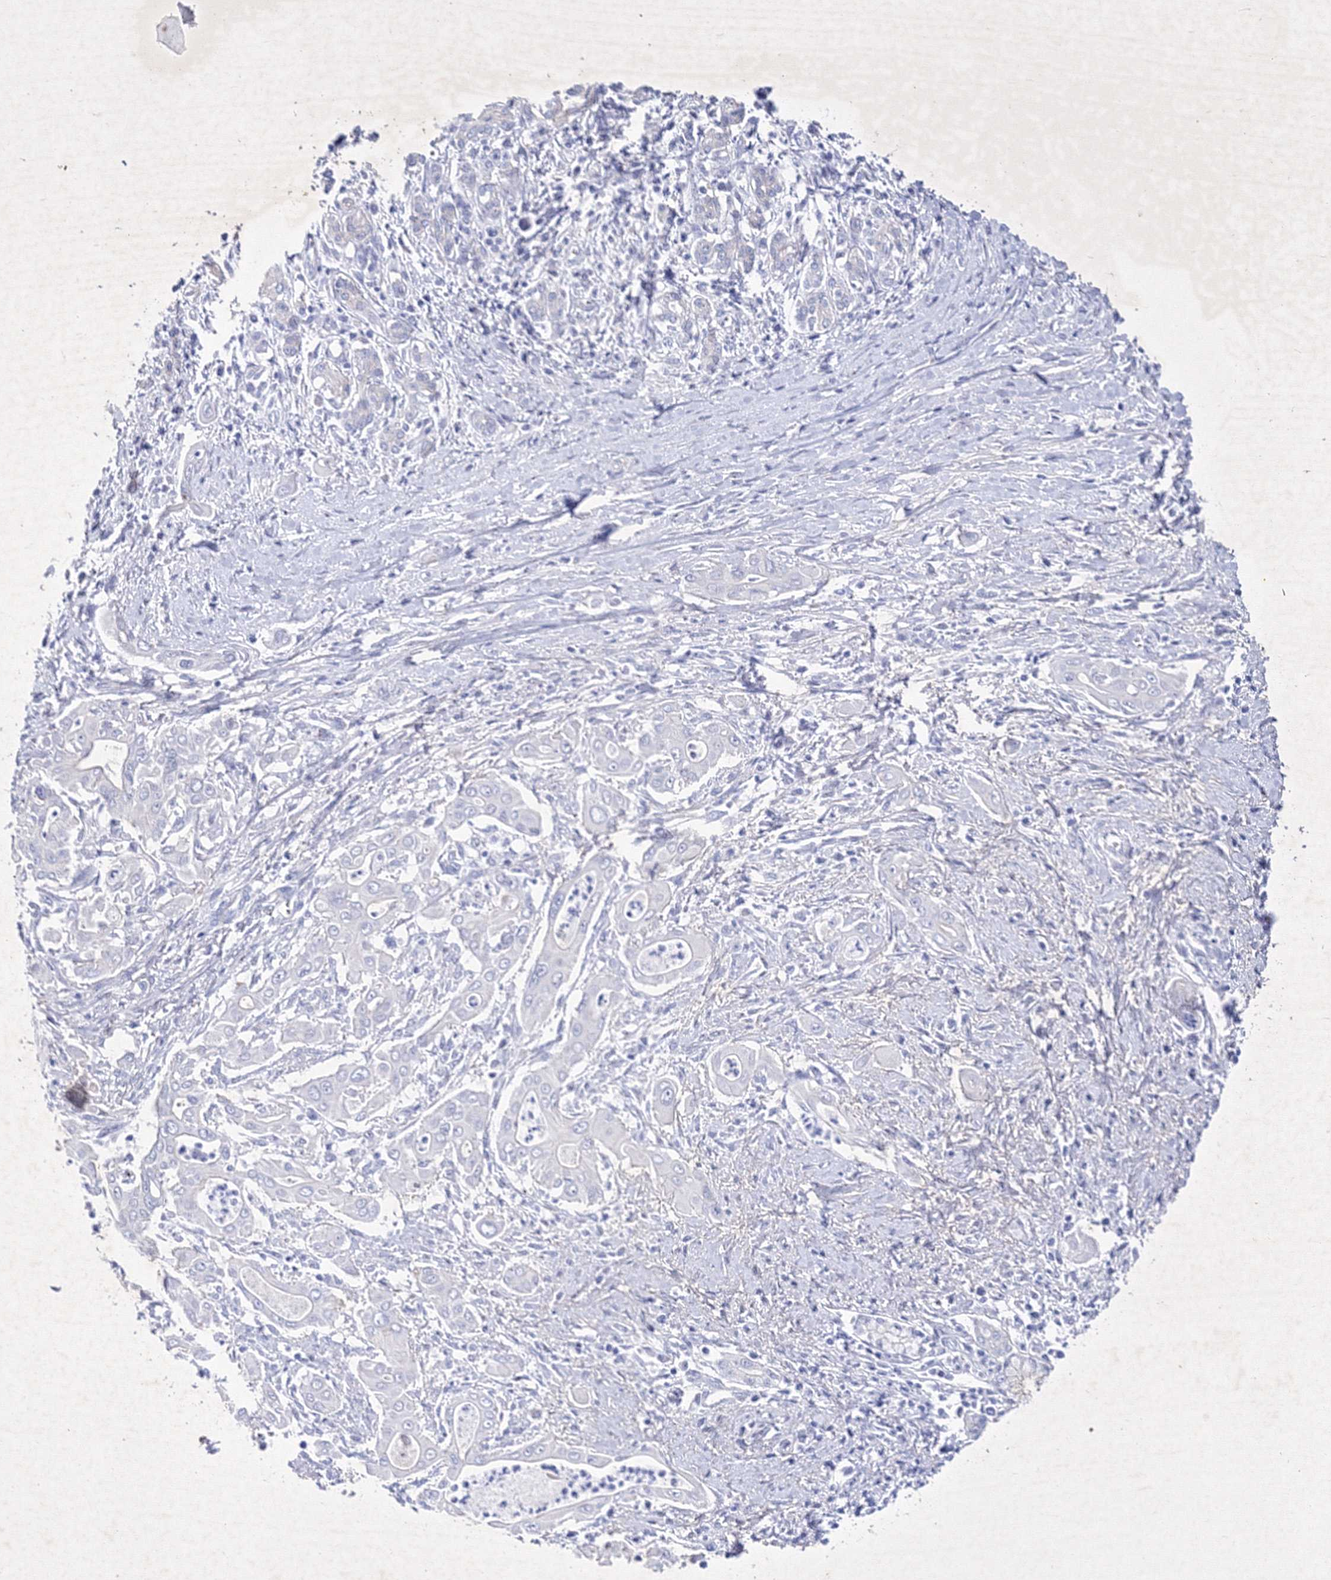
{"staining": {"intensity": "negative", "quantity": "none", "location": "none"}, "tissue": "pancreatic cancer", "cell_type": "Tumor cells", "image_type": "cancer", "snomed": [{"axis": "morphology", "description": "Adenocarcinoma, NOS"}, {"axis": "topography", "description": "Pancreas"}], "caption": "This photomicrograph is of pancreatic cancer (adenocarcinoma) stained with IHC to label a protein in brown with the nuclei are counter-stained blue. There is no positivity in tumor cells. The staining was performed using DAB (3,3'-diaminobenzidine) to visualize the protein expression in brown, while the nuclei were stained in blue with hematoxylin (Magnification: 20x).", "gene": "GPN1", "patient": {"sex": "male", "age": 58}}